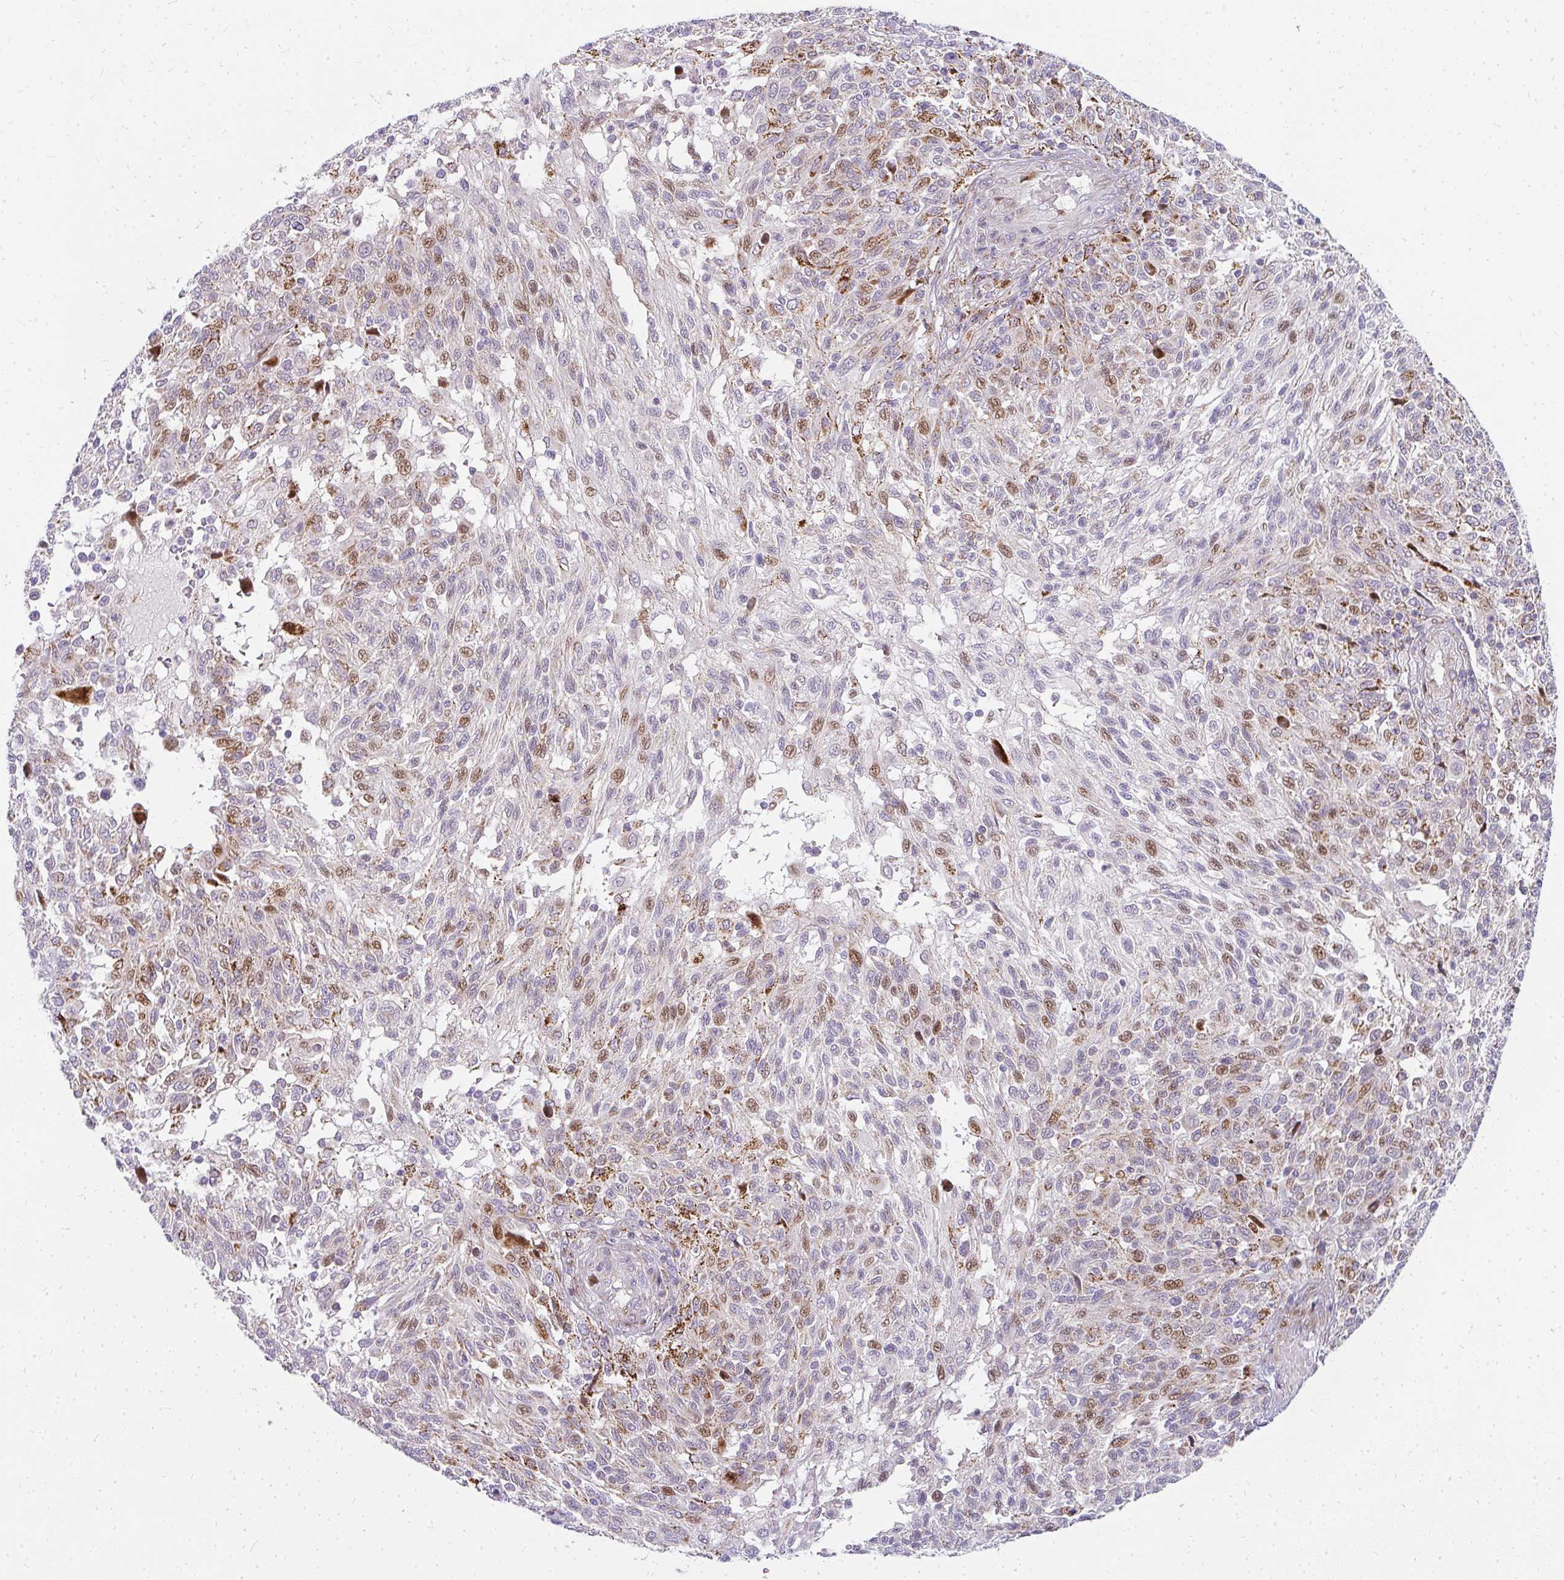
{"staining": {"intensity": "moderate", "quantity": "25%-75%", "location": "nuclear"}, "tissue": "melanoma", "cell_type": "Tumor cells", "image_type": "cancer", "snomed": [{"axis": "morphology", "description": "Malignant melanoma, NOS"}, {"axis": "topography", "description": "Skin"}], "caption": "A medium amount of moderate nuclear expression is identified in about 25%-75% of tumor cells in malignant melanoma tissue. Using DAB (3,3'-diaminobenzidine) (brown) and hematoxylin (blue) stains, captured at high magnification using brightfield microscopy.", "gene": "PLA2G5", "patient": {"sex": "male", "age": 66}}